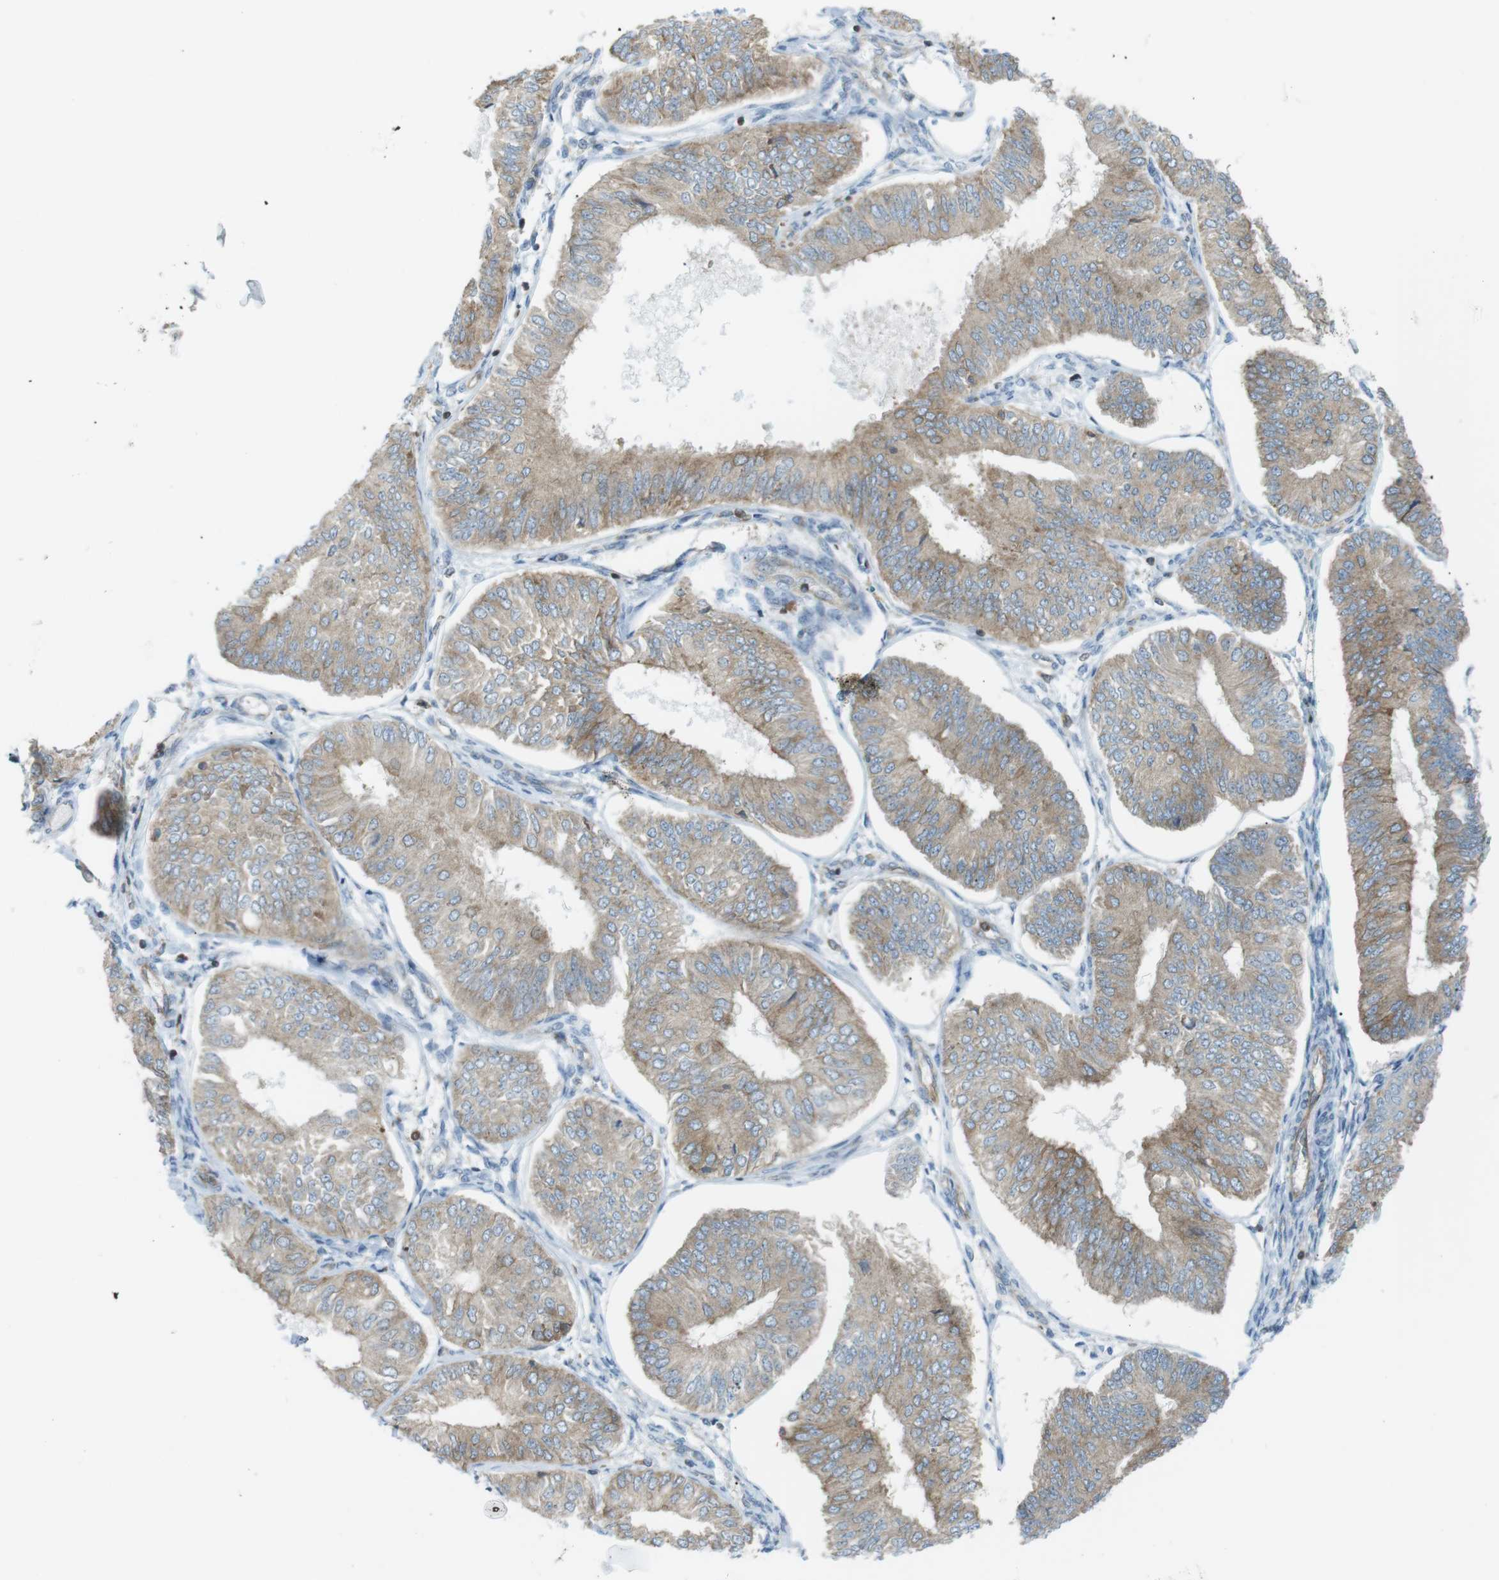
{"staining": {"intensity": "weak", "quantity": "25%-75%", "location": "cytoplasmic/membranous"}, "tissue": "endometrial cancer", "cell_type": "Tumor cells", "image_type": "cancer", "snomed": [{"axis": "morphology", "description": "Adenocarcinoma, NOS"}, {"axis": "topography", "description": "Endometrium"}], "caption": "High-power microscopy captured an immunohistochemistry (IHC) histopathology image of endometrial cancer (adenocarcinoma), revealing weak cytoplasmic/membranous staining in about 25%-75% of tumor cells.", "gene": "FLII", "patient": {"sex": "female", "age": 58}}